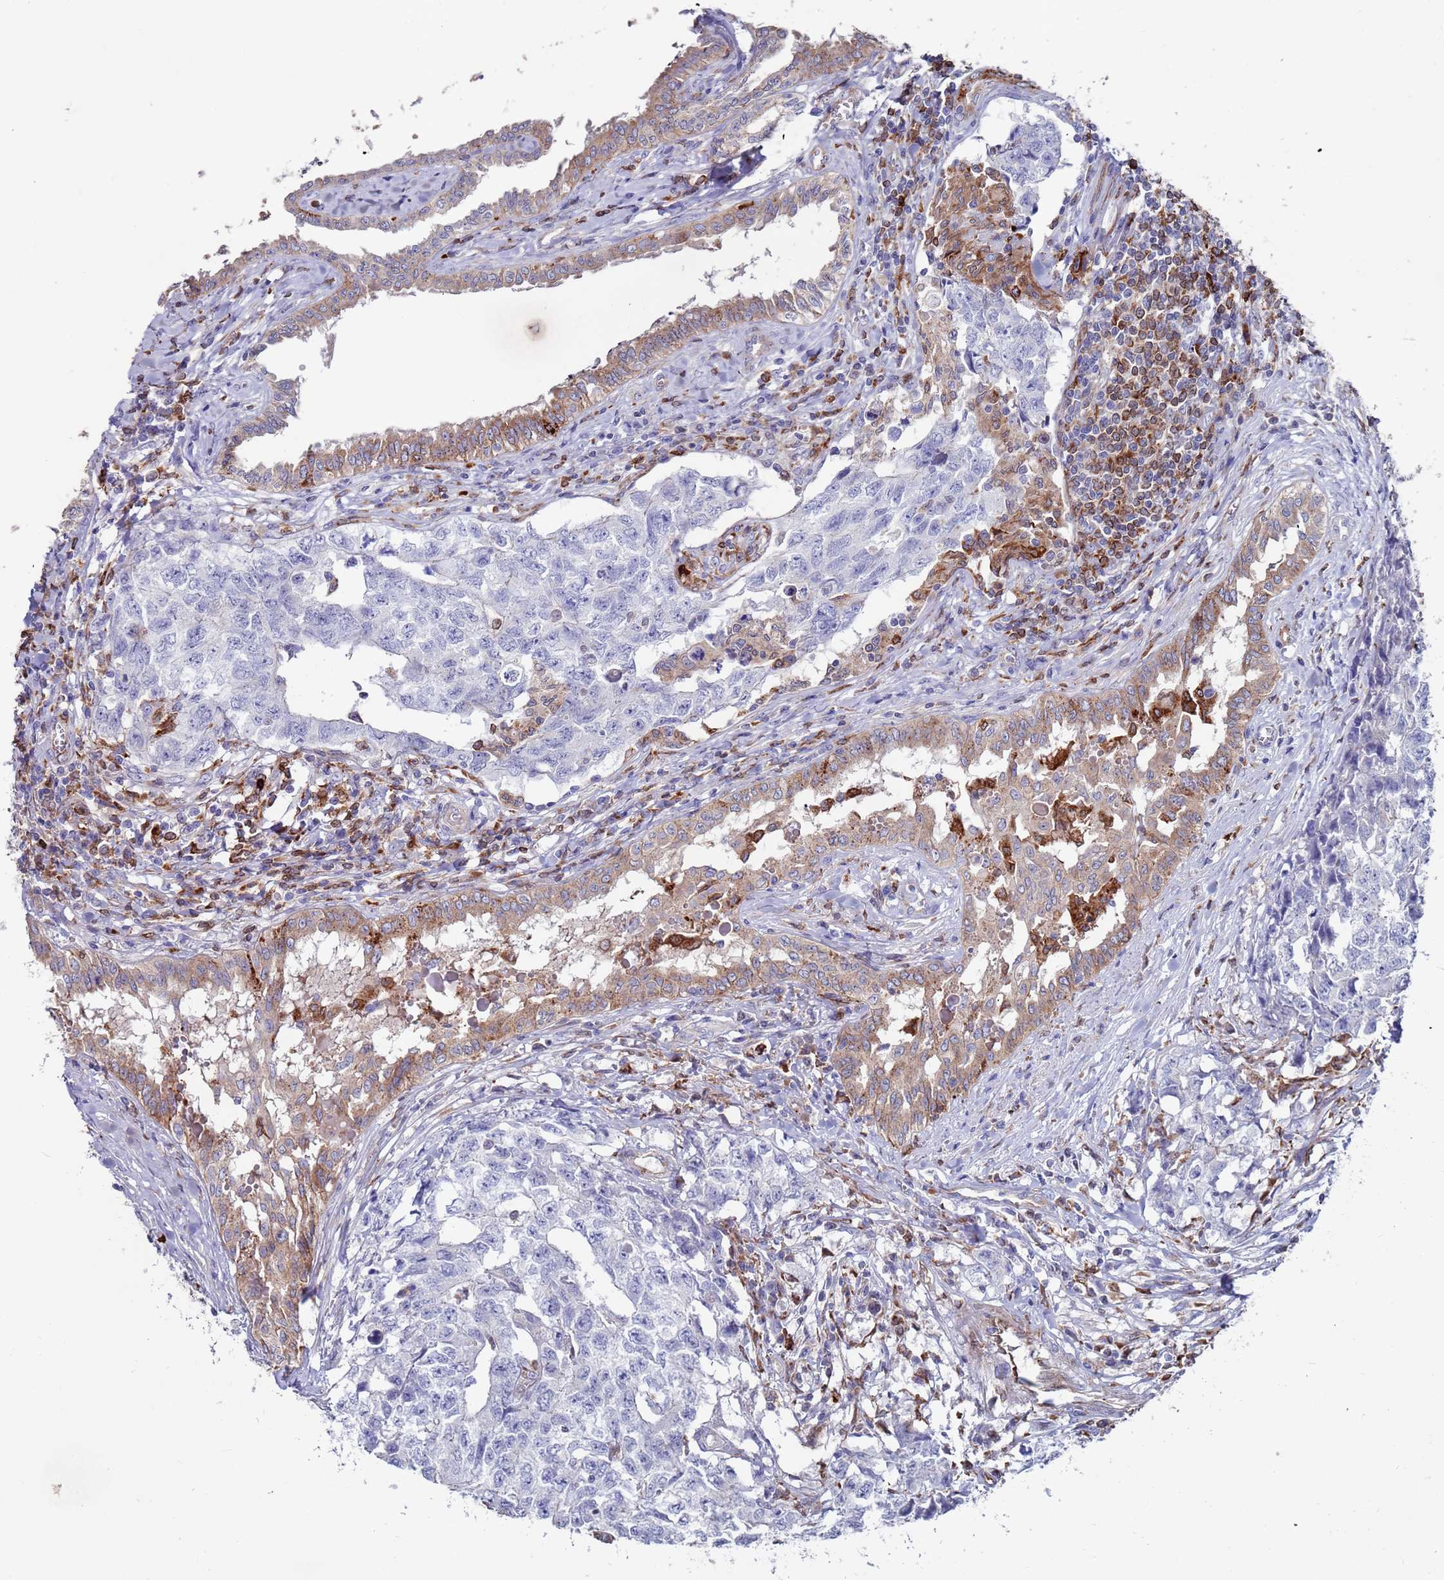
{"staining": {"intensity": "negative", "quantity": "none", "location": "none"}, "tissue": "testis cancer", "cell_type": "Tumor cells", "image_type": "cancer", "snomed": [{"axis": "morphology", "description": "Carcinoma, Embryonal, NOS"}, {"axis": "topography", "description": "Testis"}], "caption": "High power microscopy image of an immunohistochemistry histopathology image of embryonal carcinoma (testis), revealing no significant positivity in tumor cells.", "gene": "GREB1L", "patient": {"sex": "male", "age": 31}}